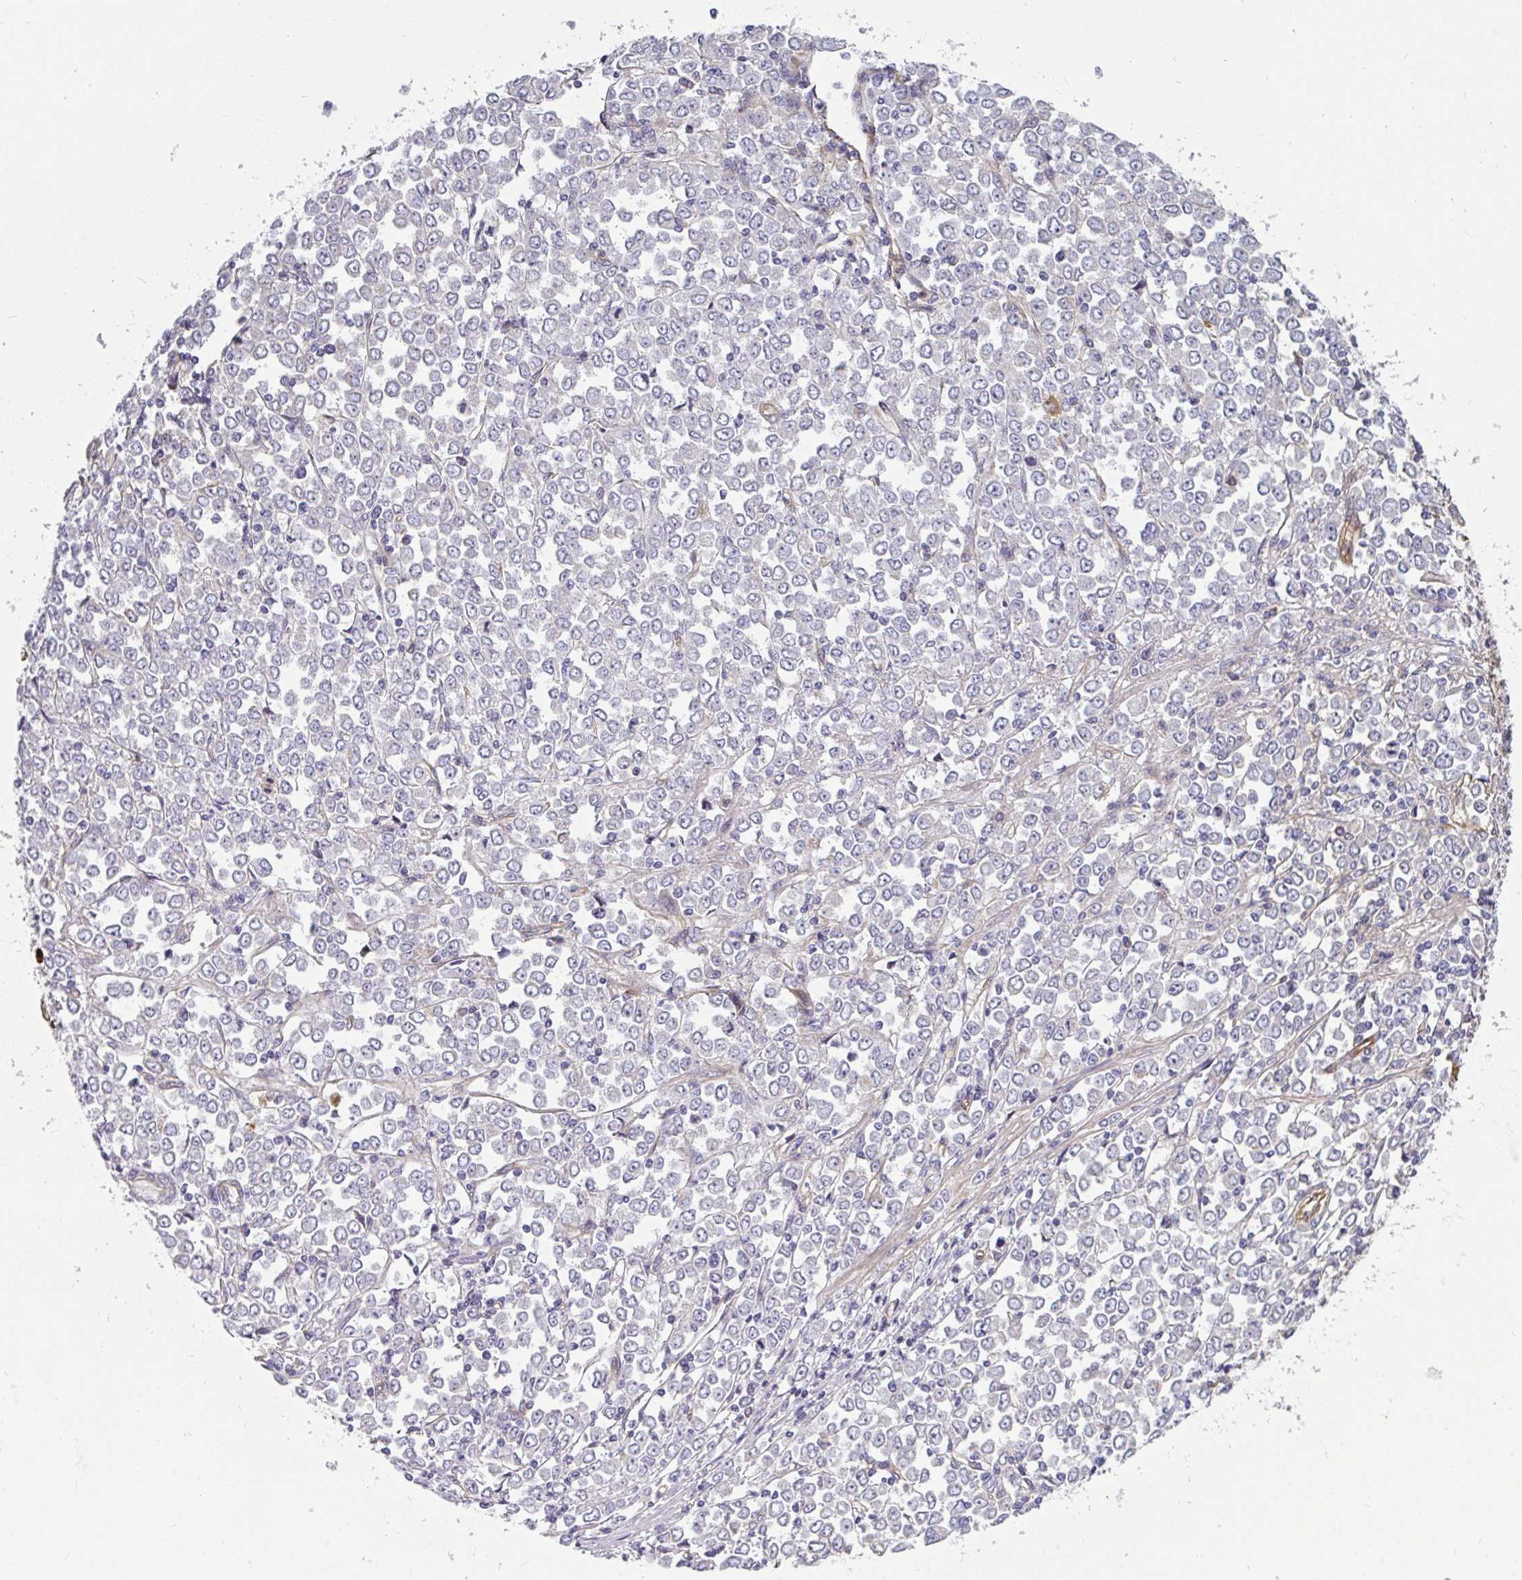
{"staining": {"intensity": "negative", "quantity": "none", "location": "none"}, "tissue": "stomach cancer", "cell_type": "Tumor cells", "image_type": "cancer", "snomed": [{"axis": "morphology", "description": "Adenocarcinoma, NOS"}, {"axis": "topography", "description": "Stomach, upper"}], "caption": "DAB immunohistochemical staining of human stomach cancer (adenocarcinoma) demonstrates no significant staining in tumor cells.", "gene": "IFIT3", "patient": {"sex": "male", "age": 70}}